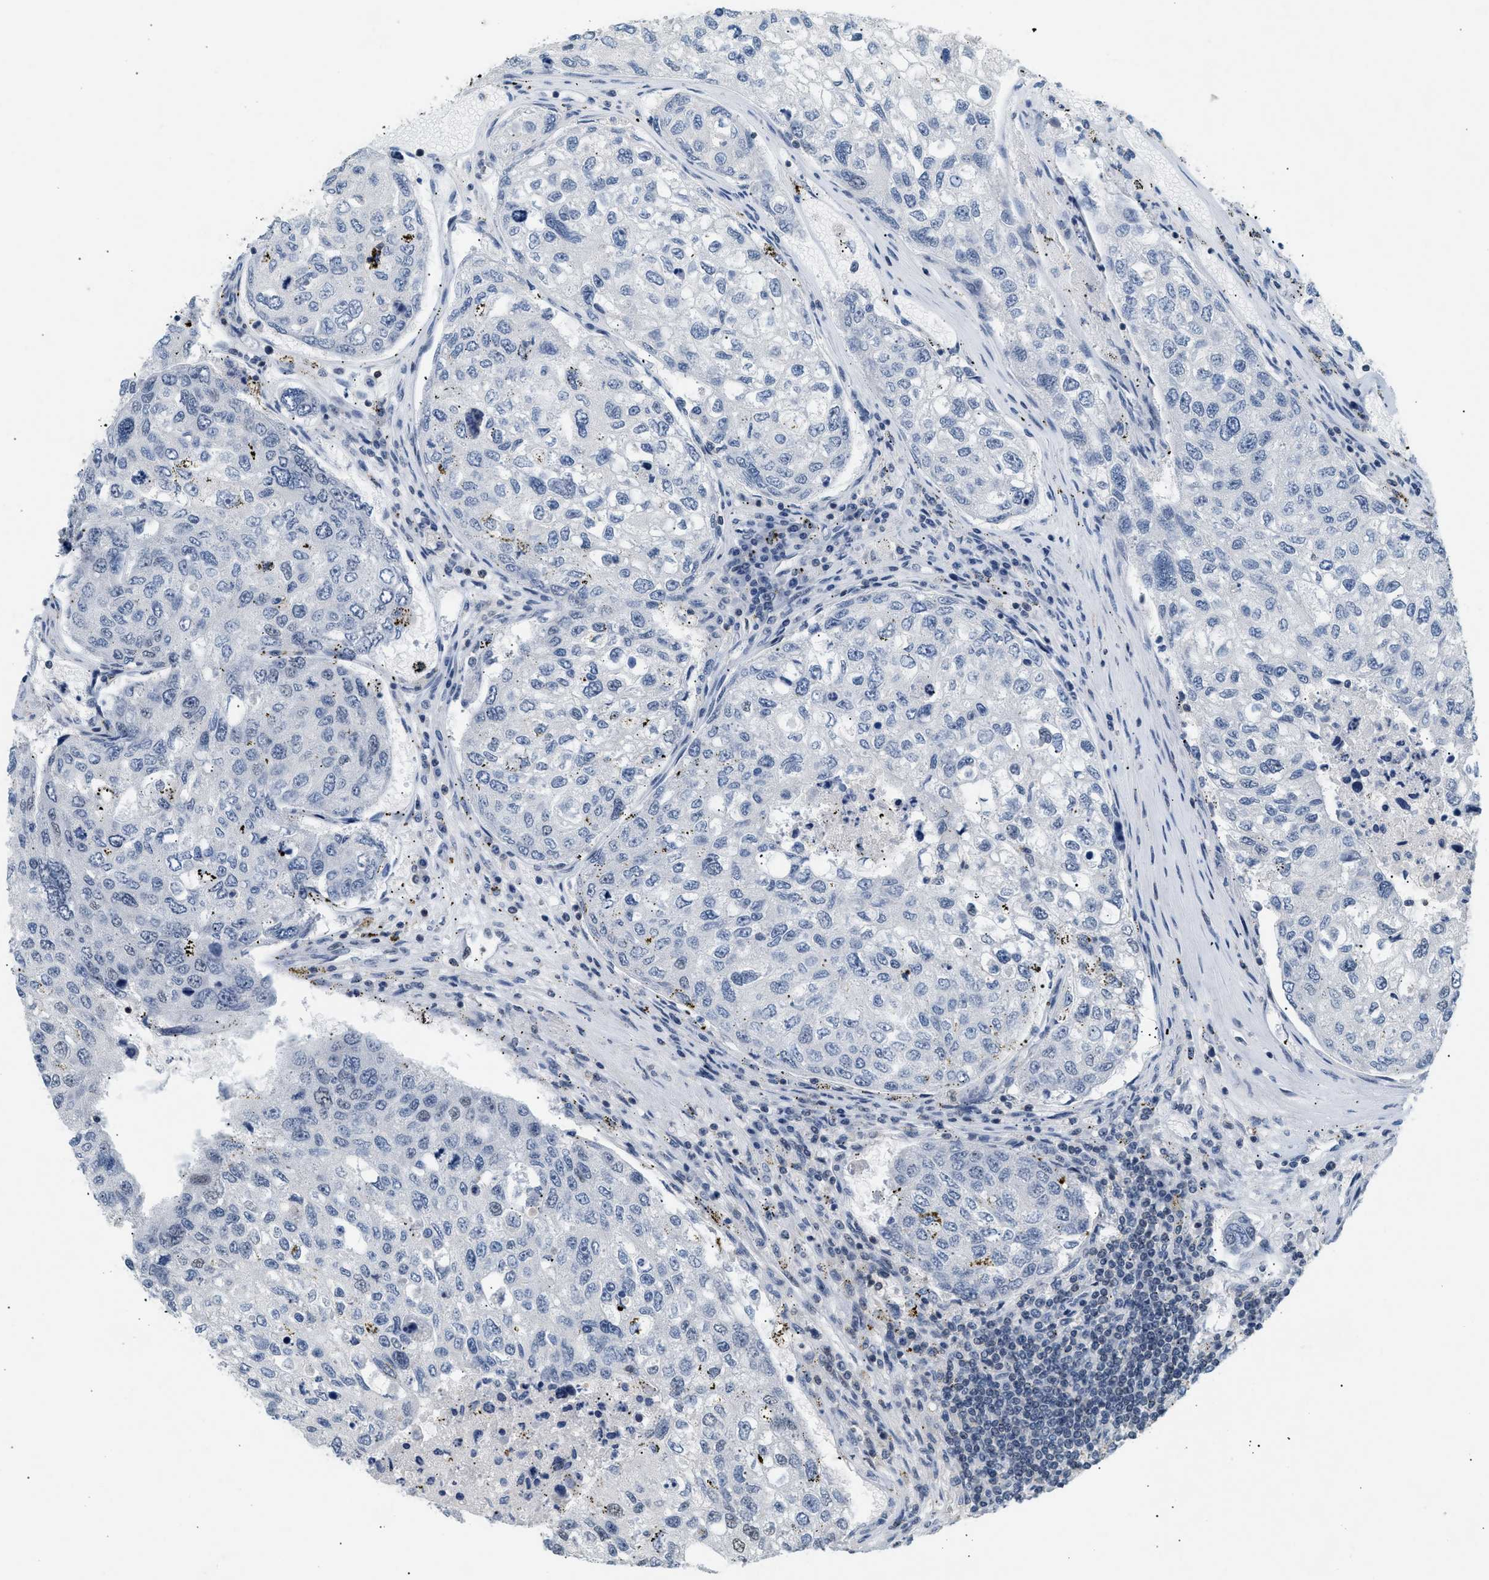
{"staining": {"intensity": "weak", "quantity": "<25%", "location": "nuclear"}, "tissue": "urothelial cancer", "cell_type": "Tumor cells", "image_type": "cancer", "snomed": [{"axis": "morphology", "description": "Urothelial carcinoma, High grade"}, {"axis": "topography", "description": "Lymph node"}, {"axis": "topography", "description": "Urinary bladder"}], "caption": "Immunohistochemistry image of urothelial cancer stained for a protein (brown), which reveals no positivity in tumor cells.", "gene": "KCNC3", "patient": {"sex": "male", "age": 51}}